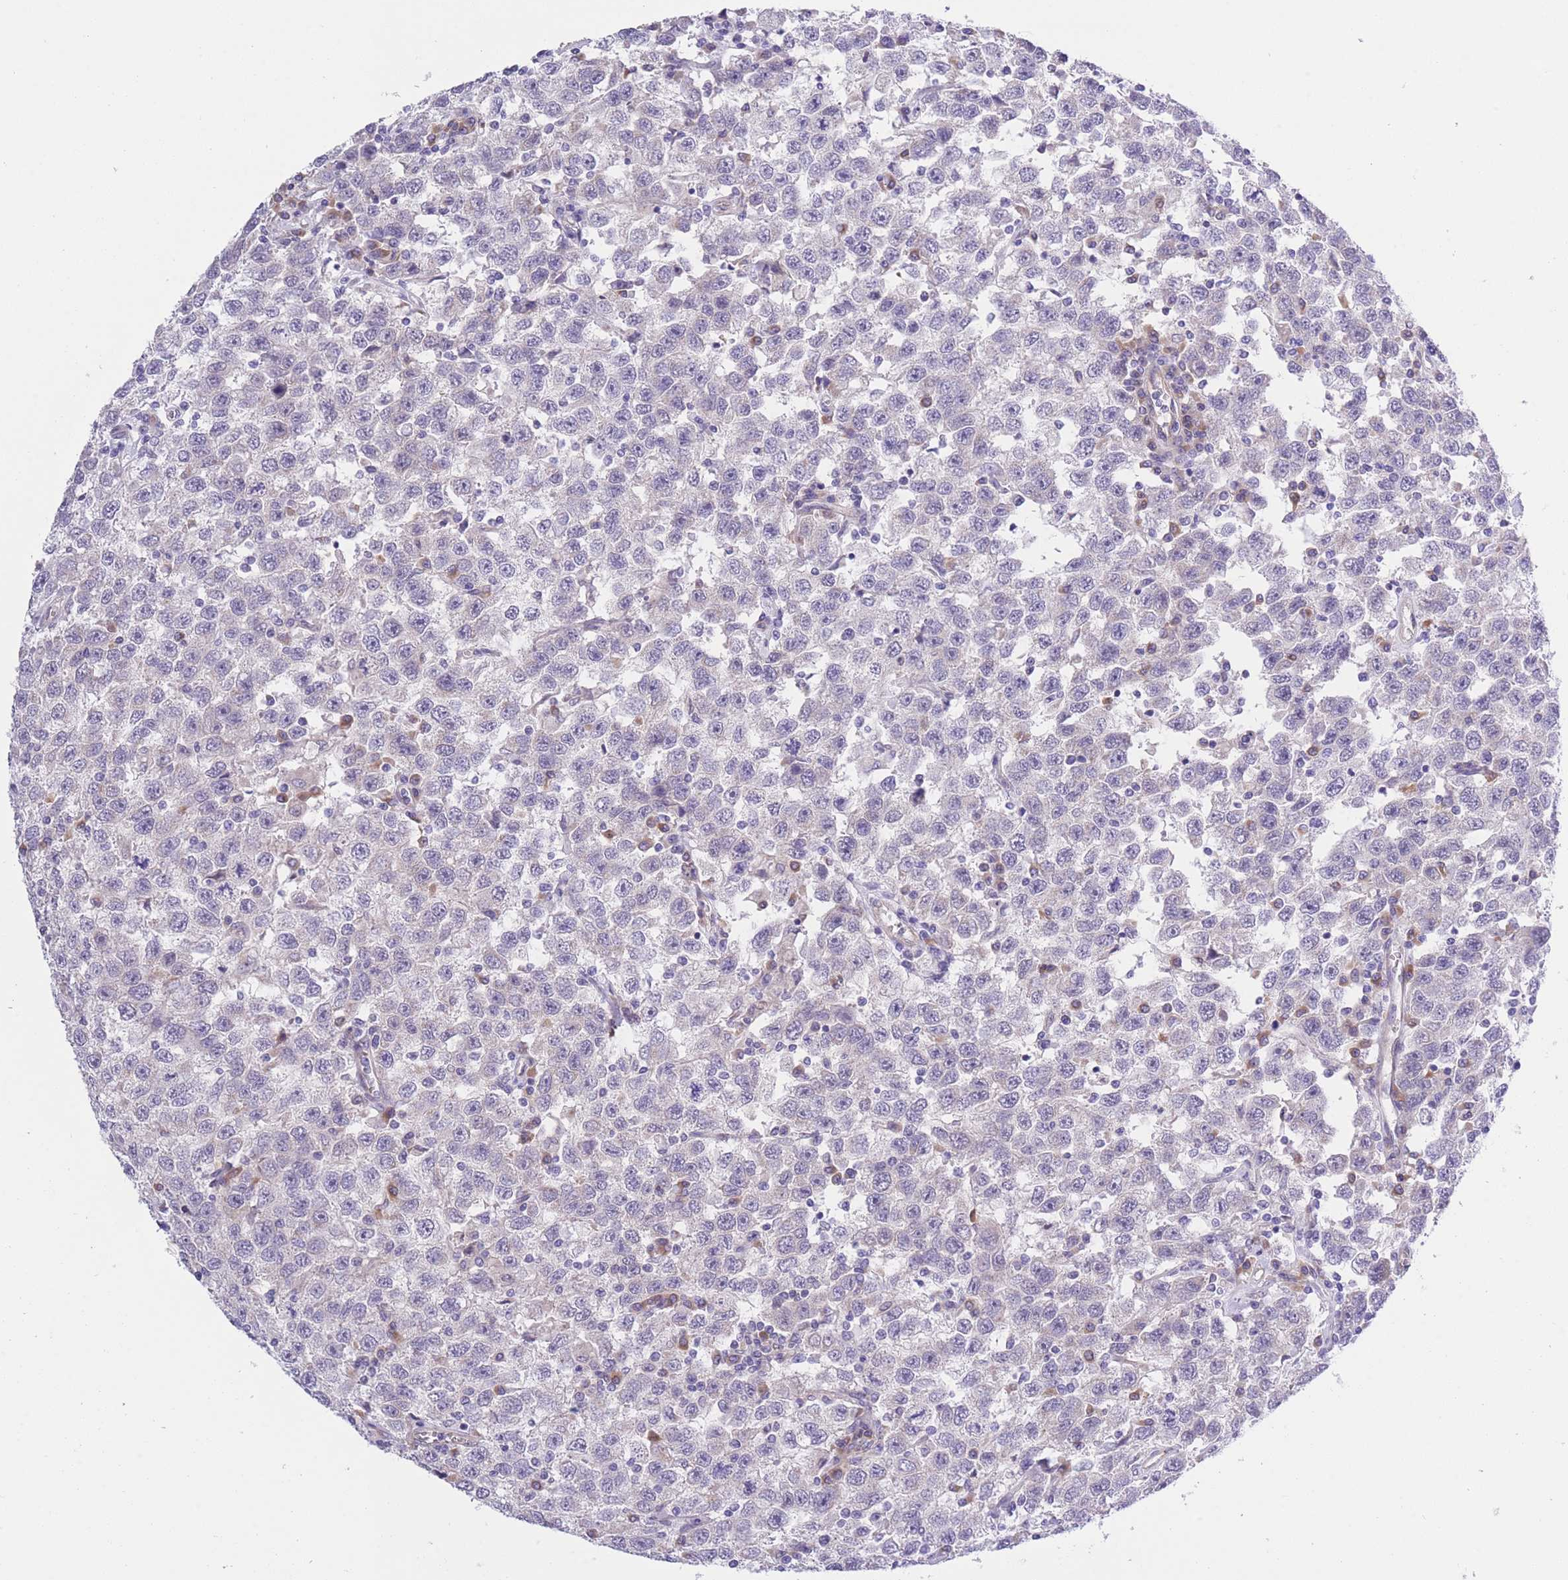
{"staining": {"intensity": "negative", "quantity": "none", "location": "none"}, "tissue": "testis cancer", "cell_type": "Tumor cells", "image_type": "cancer", "snomed": [{"axis": "morphology", "description": "Seminoma, NOS"}, {"axis": "topography", "description": "Testis"}], "caption": "Seminoma (testis) was stained to show a protein in brown. There is no significant positivity in tumor cells. Nuclei are stained in blue.", "gene": "WWOX", "patient": {"sex": "male", "age": 41}}